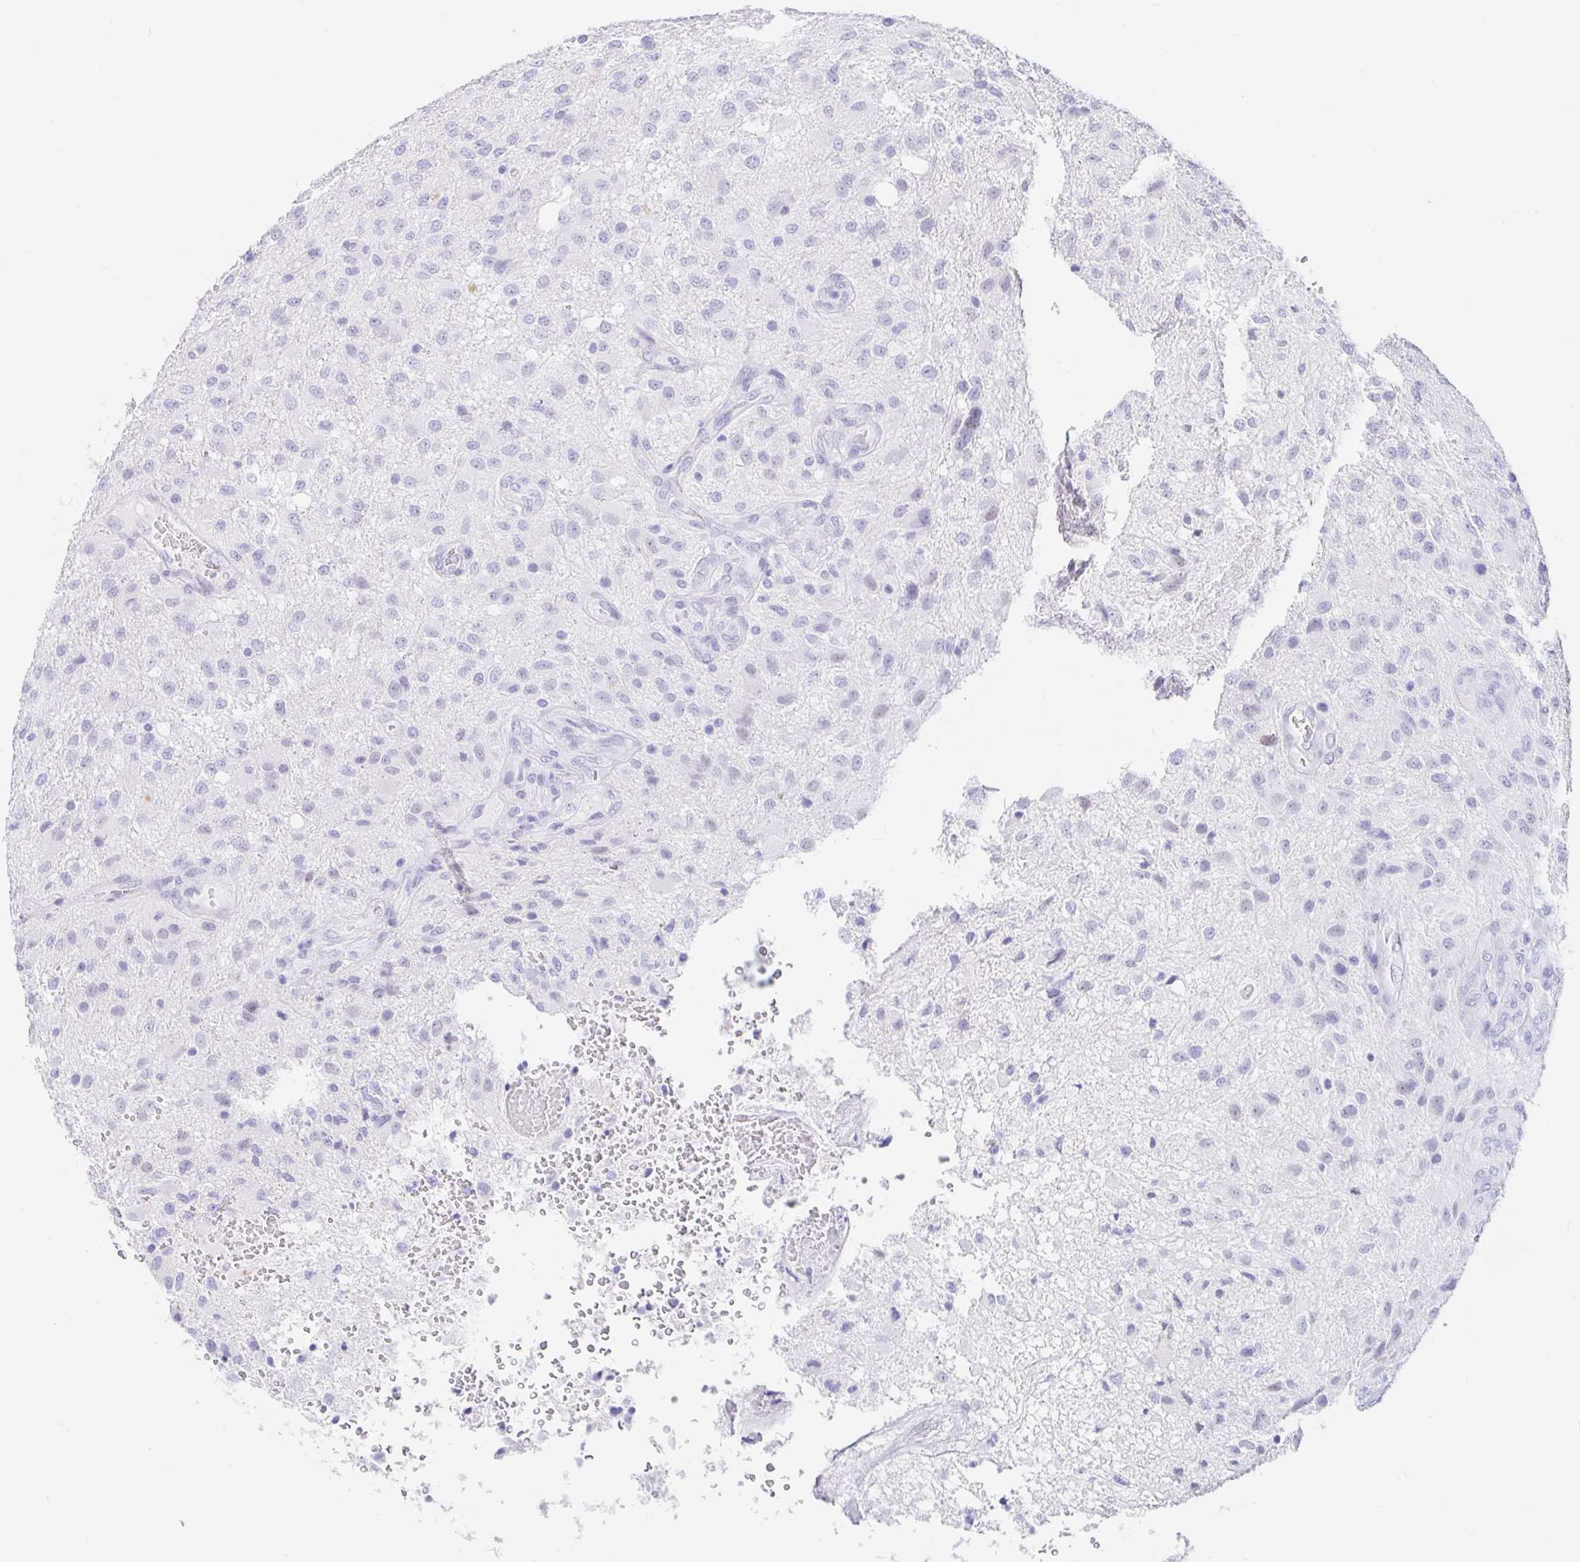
{"staining": {"intensity": "negative", "quantity": "none", "location": "none"}, "tissue": "glioma", "cell_type": "Tumor cells", "image_type": "cancer", "snomed": [{"axis": "morphology", "description": "Glioma, malignant, High grade"}, {"axis": "topography", "description": "Brain"}], "caption": "There is no significant expression in tumor cells of glioma. (DAB (3,3'-diaminobenzidine) IHC with hematoxylin counter stain).", "gene": "OR6T1", "patient": {"sex": "male", "age": 53}}